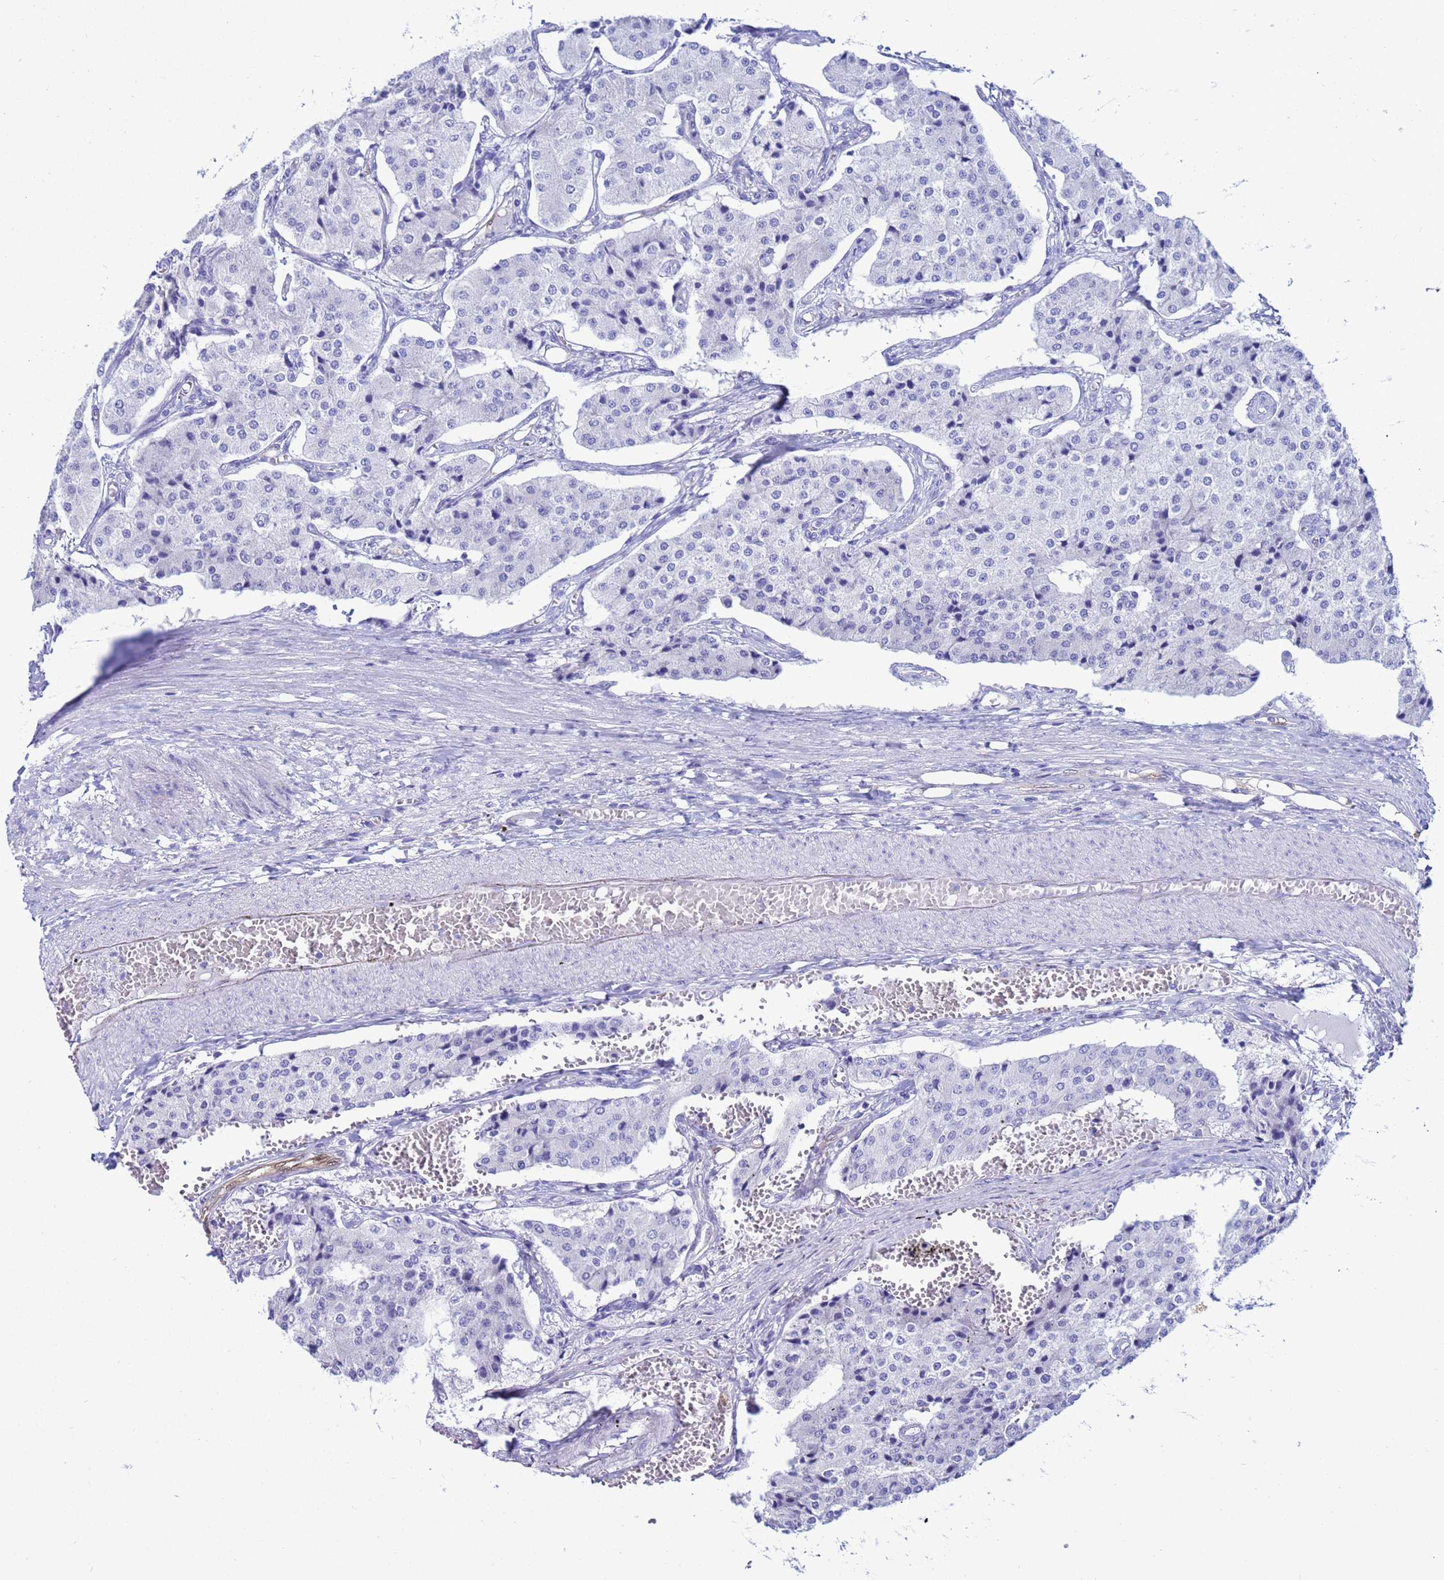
{"staining": {"intensity": "negative", "quantity": "none", "location": "none"}, "tissue": "carcinoid", "cell_type": "Tumor cells", "image_type": "cancer", "snomed": [{"axis": "morphology", "description": "Carcinoid, malignant, NOS"}, {"axis": "topography", "description": "Colon"}], "caption": "Immunohistochemistry image of neoplastic tissue: carcinoid stained with DAB (3,3'-diaminobenzidine) exhibits no significant protein expression in tumor cells. (Stains: DAB (3,3'-diaminobenzidine) immunohistochemistry with hematoxylin counter stain, Microscopy: brightfield microscopy at high magnification).", "gene": "AKR1C2", "patient": {"sex": "female", "age": 52}}